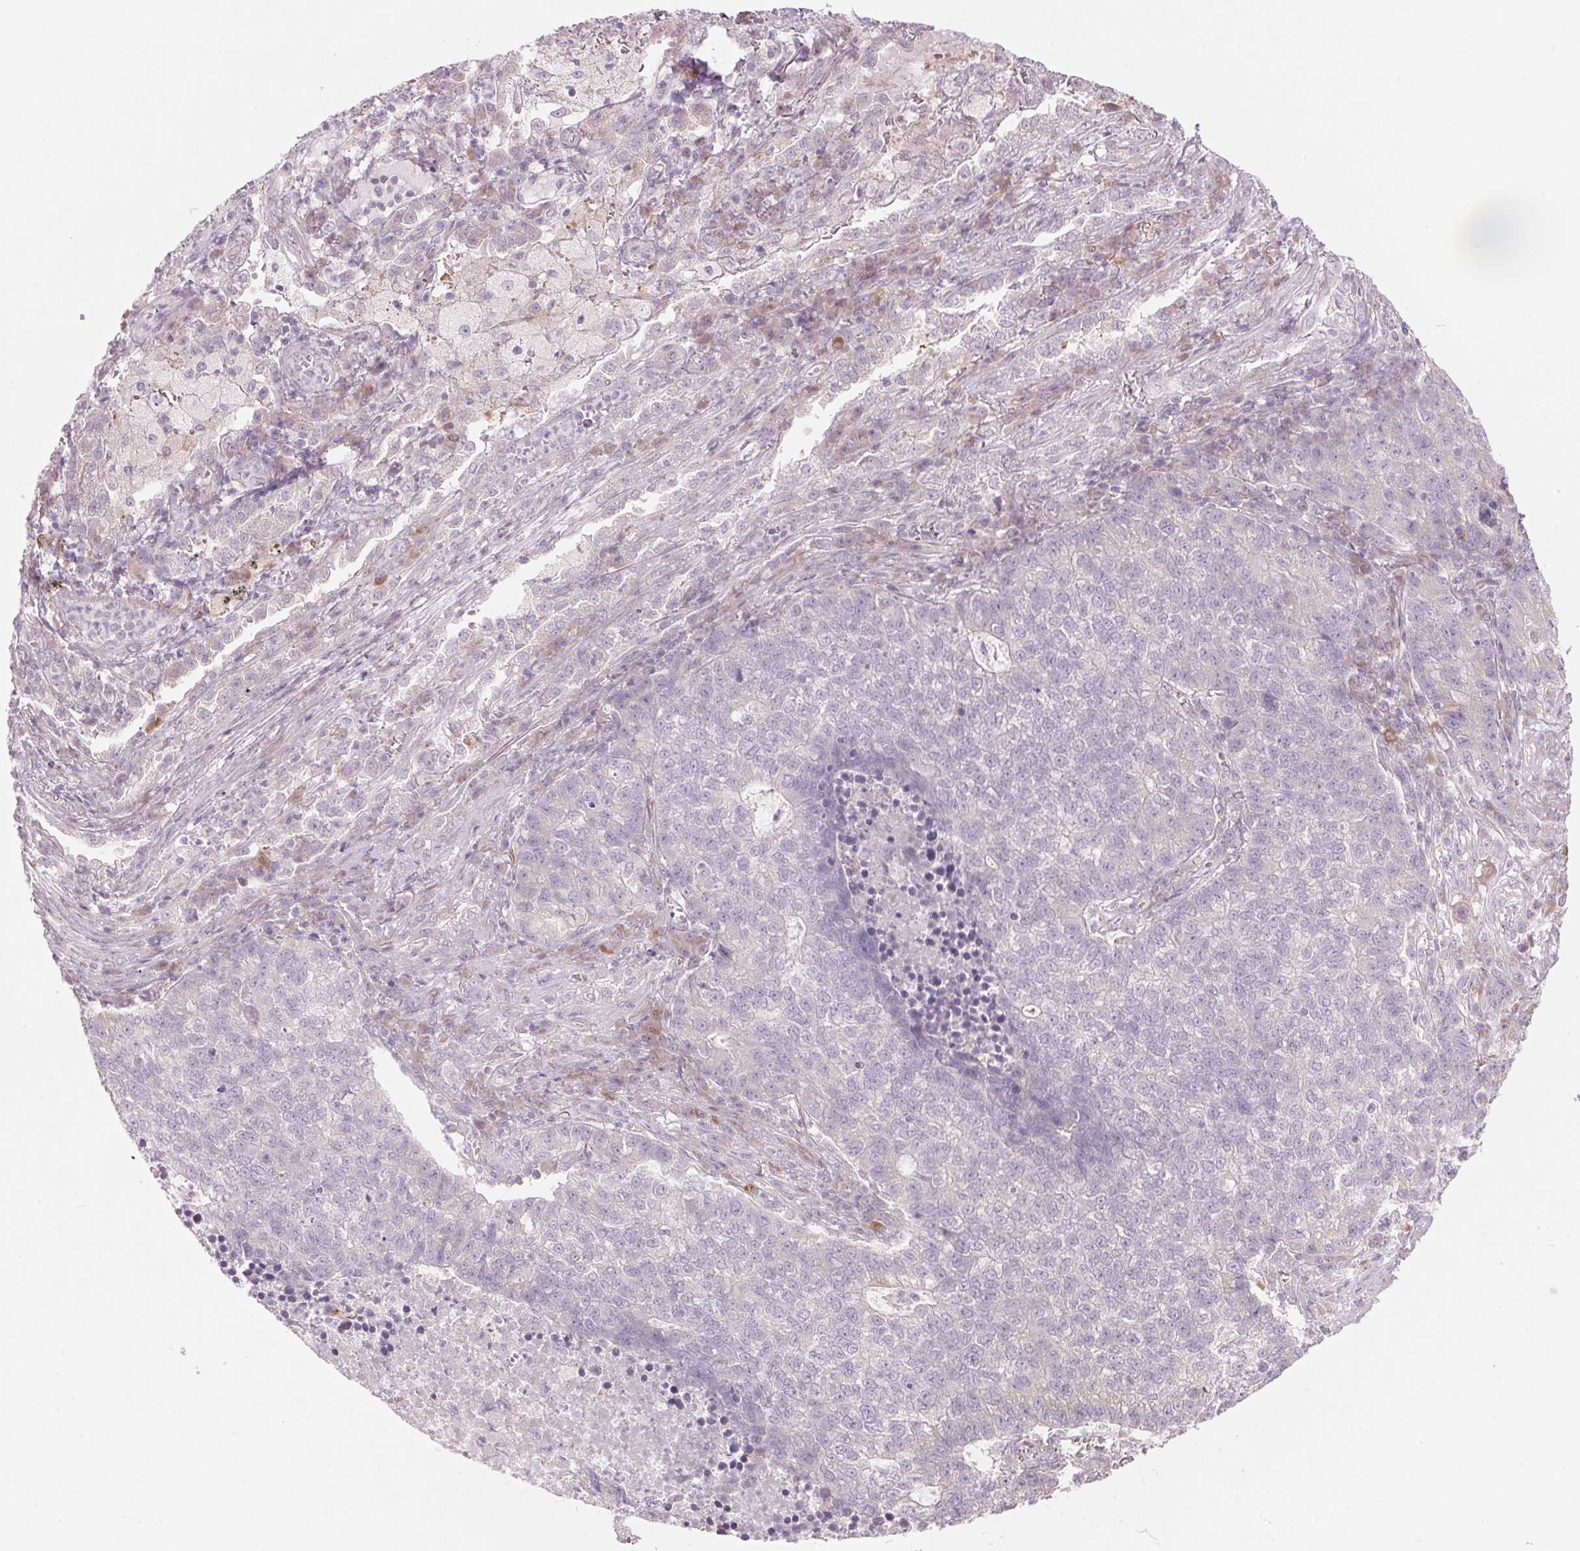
{"staining": {"intensity": "negative", "quantity": "none", "location": "none"}, "tissue": "lung cancer", "cell_type": "Tumor cells", "image_type": "cancer", "snomed": [{"axis": "morphology", "description": "Adenocarcinoma, NOS"}, {"axis": "topography", "description": "Lung"}], "caption": "This is an immunohistochemistry photomicrograph of adenocarcinoma (lung). There is no expression in tumor cells.", "gene": "GNMT", "patient": {"sex": "male", "age": 57}}